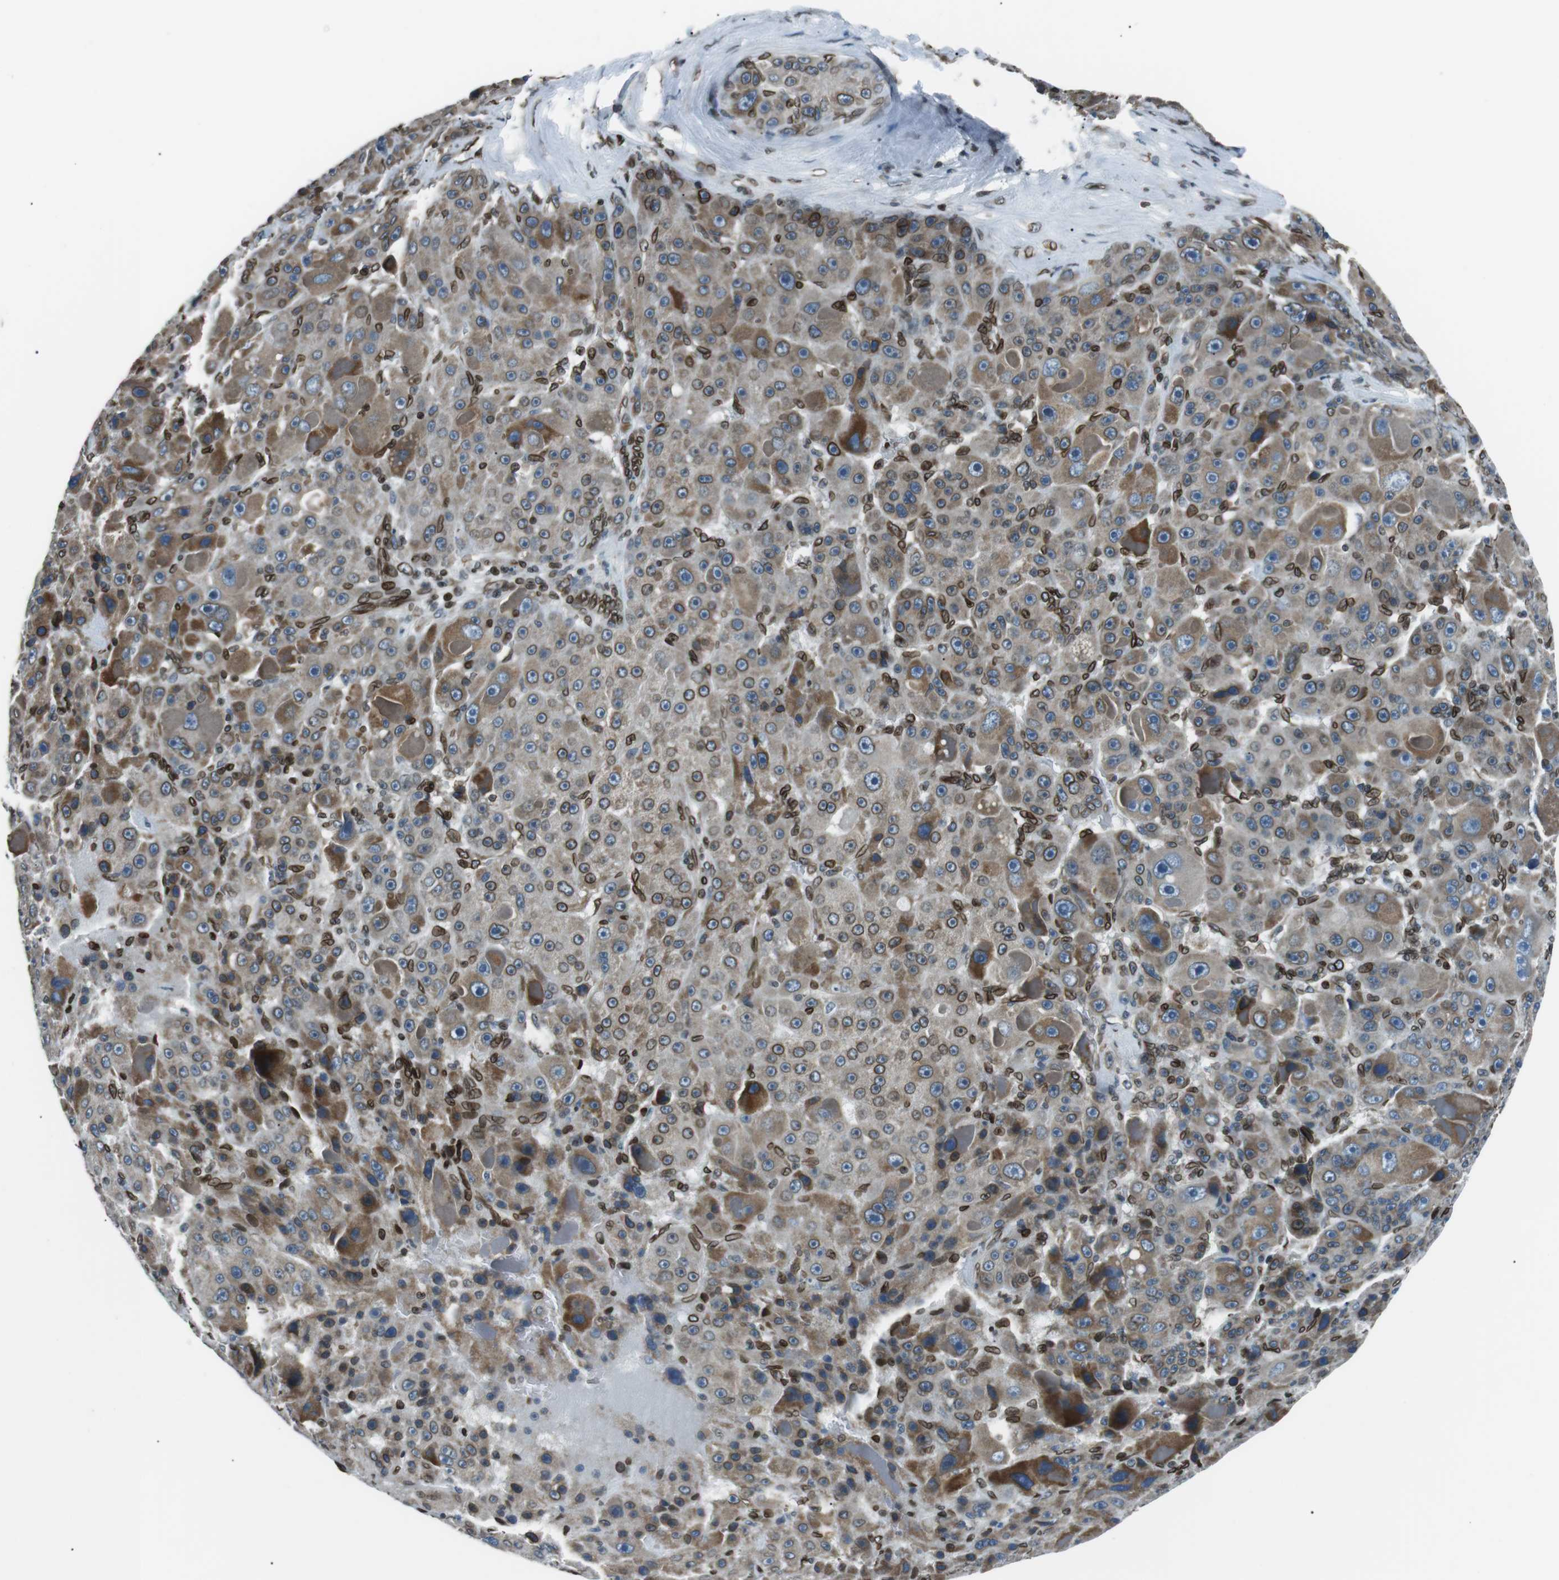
{"staining": {"intensity": "moderate", "quantity": "25%-75%", "location": "cytoplasmic/membranous,nuclear"}, "tissue": "liver cancer", "cell_type": "Tumor cells", "image_type": "cancer", "snomed": [{"axis": "morphology", "description": "Carcinoma, Hepatocellular, NOS"}, {"axis": "topography", "description": "Liver"}], "caption": "The photomicrograph shows a brown stain indicating the presence of a protein in the cytoplasmic/membranous and nuclear of tumor cells in liver cancer. Using DAB (brown) and hematoxylin (blue) stains, captured at high magnification using brightfield microscopy.", "gene": "TMX4", "patient": {"sex": "male", "age": 76}}